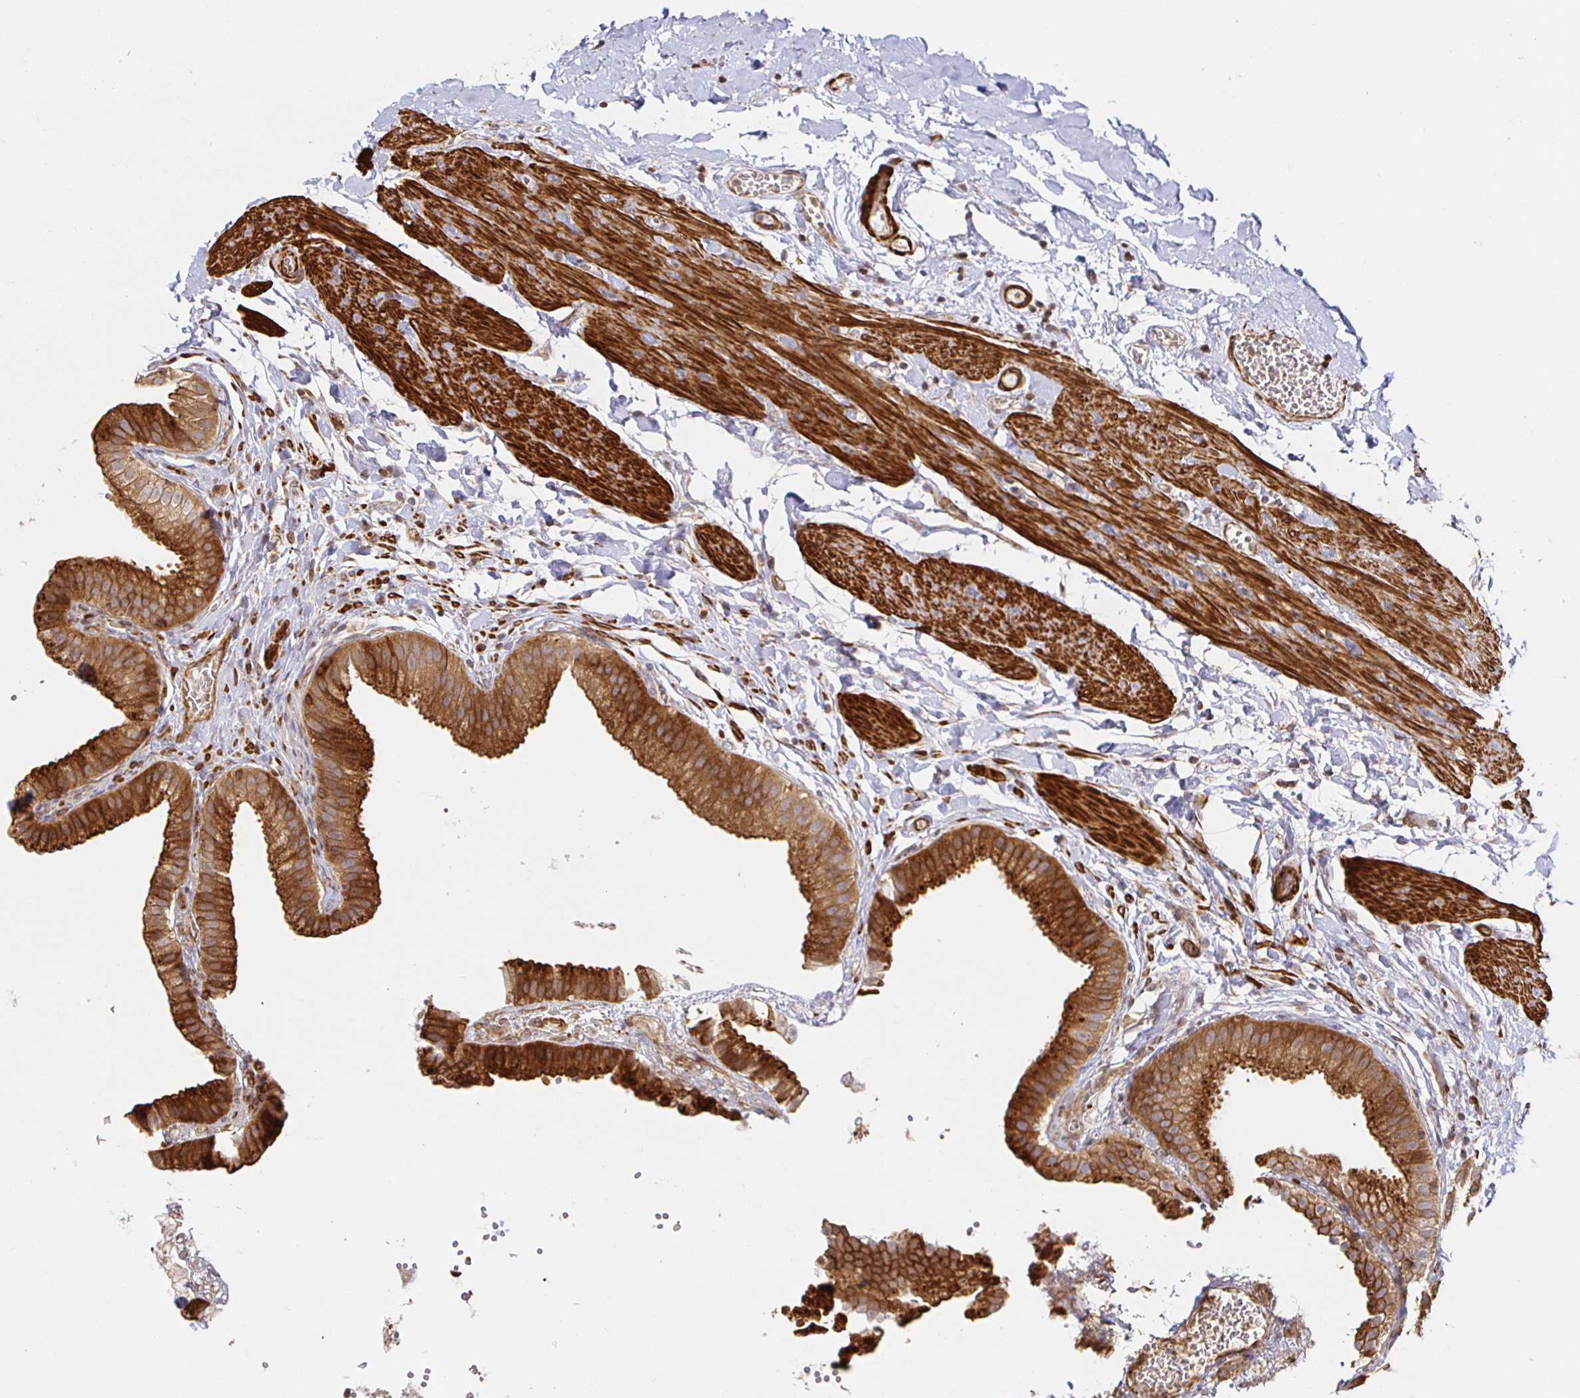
{"staining": {"intensity": "strong", "quantity": ">75%", "location": "cytoplasmic/membranous"}, "tissue": "gallbladder", "cell_type": "Glandular cells", "image_type": "normal", "snomed": [{"axis": "morphology", "description": "Normal tissue, NOS"}, {"axis": "topography", "description": "Gallbladder"}], "caption": "Immunohistochemistry (IHC) staining of unremarkable gallbladder, which reveals high levels of strong cytoplasmic/membranous positivity in about >75% of glandular cells indicating strong cytoplasmic/membranous protein positivity. The staining was performed using DAB (brown) for protein detection and nuclei were counterstained in hematoxylin (blue).", "gene": "STRAP", "patient": {"sex": "female", "age": 63}}